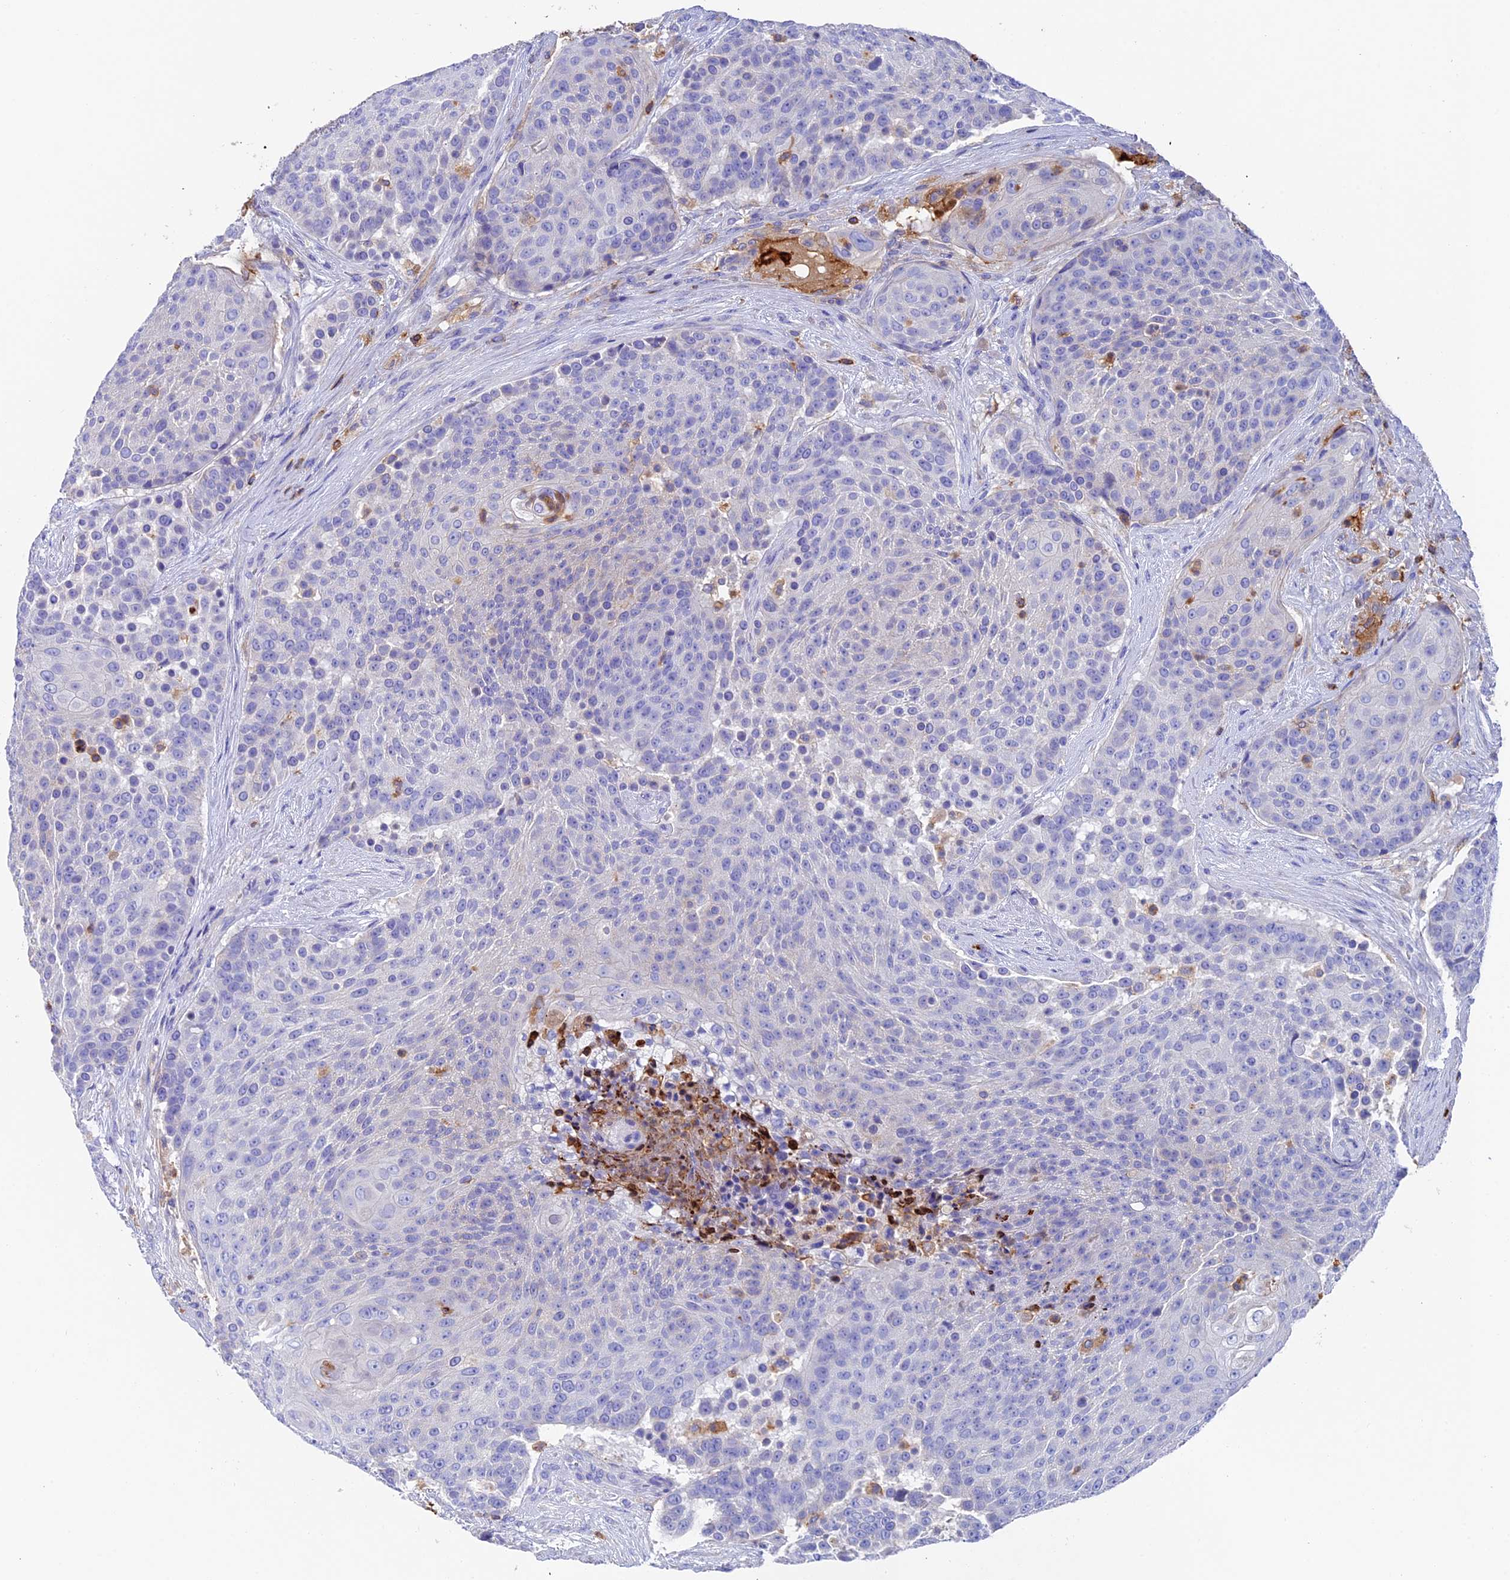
{"staining": {"intensity": "negative", "quantity": "none", "location": "none"}, "tissue": "urothelial cancer", "cell_type": "Tumor cells", "image_type": "cancer", "snomed": [{"axis": "morphology", "description": "Urothelial carcinoma, High grade"}, {"axis": "topography", "description": "Urinary bladder"}], "caption": "Urothelial cancer was stained to show a protein in brown. There is no significant expression in tumor cells.", "gene": "ADAT1", "patient": {"sex": "female", "age": 63}}